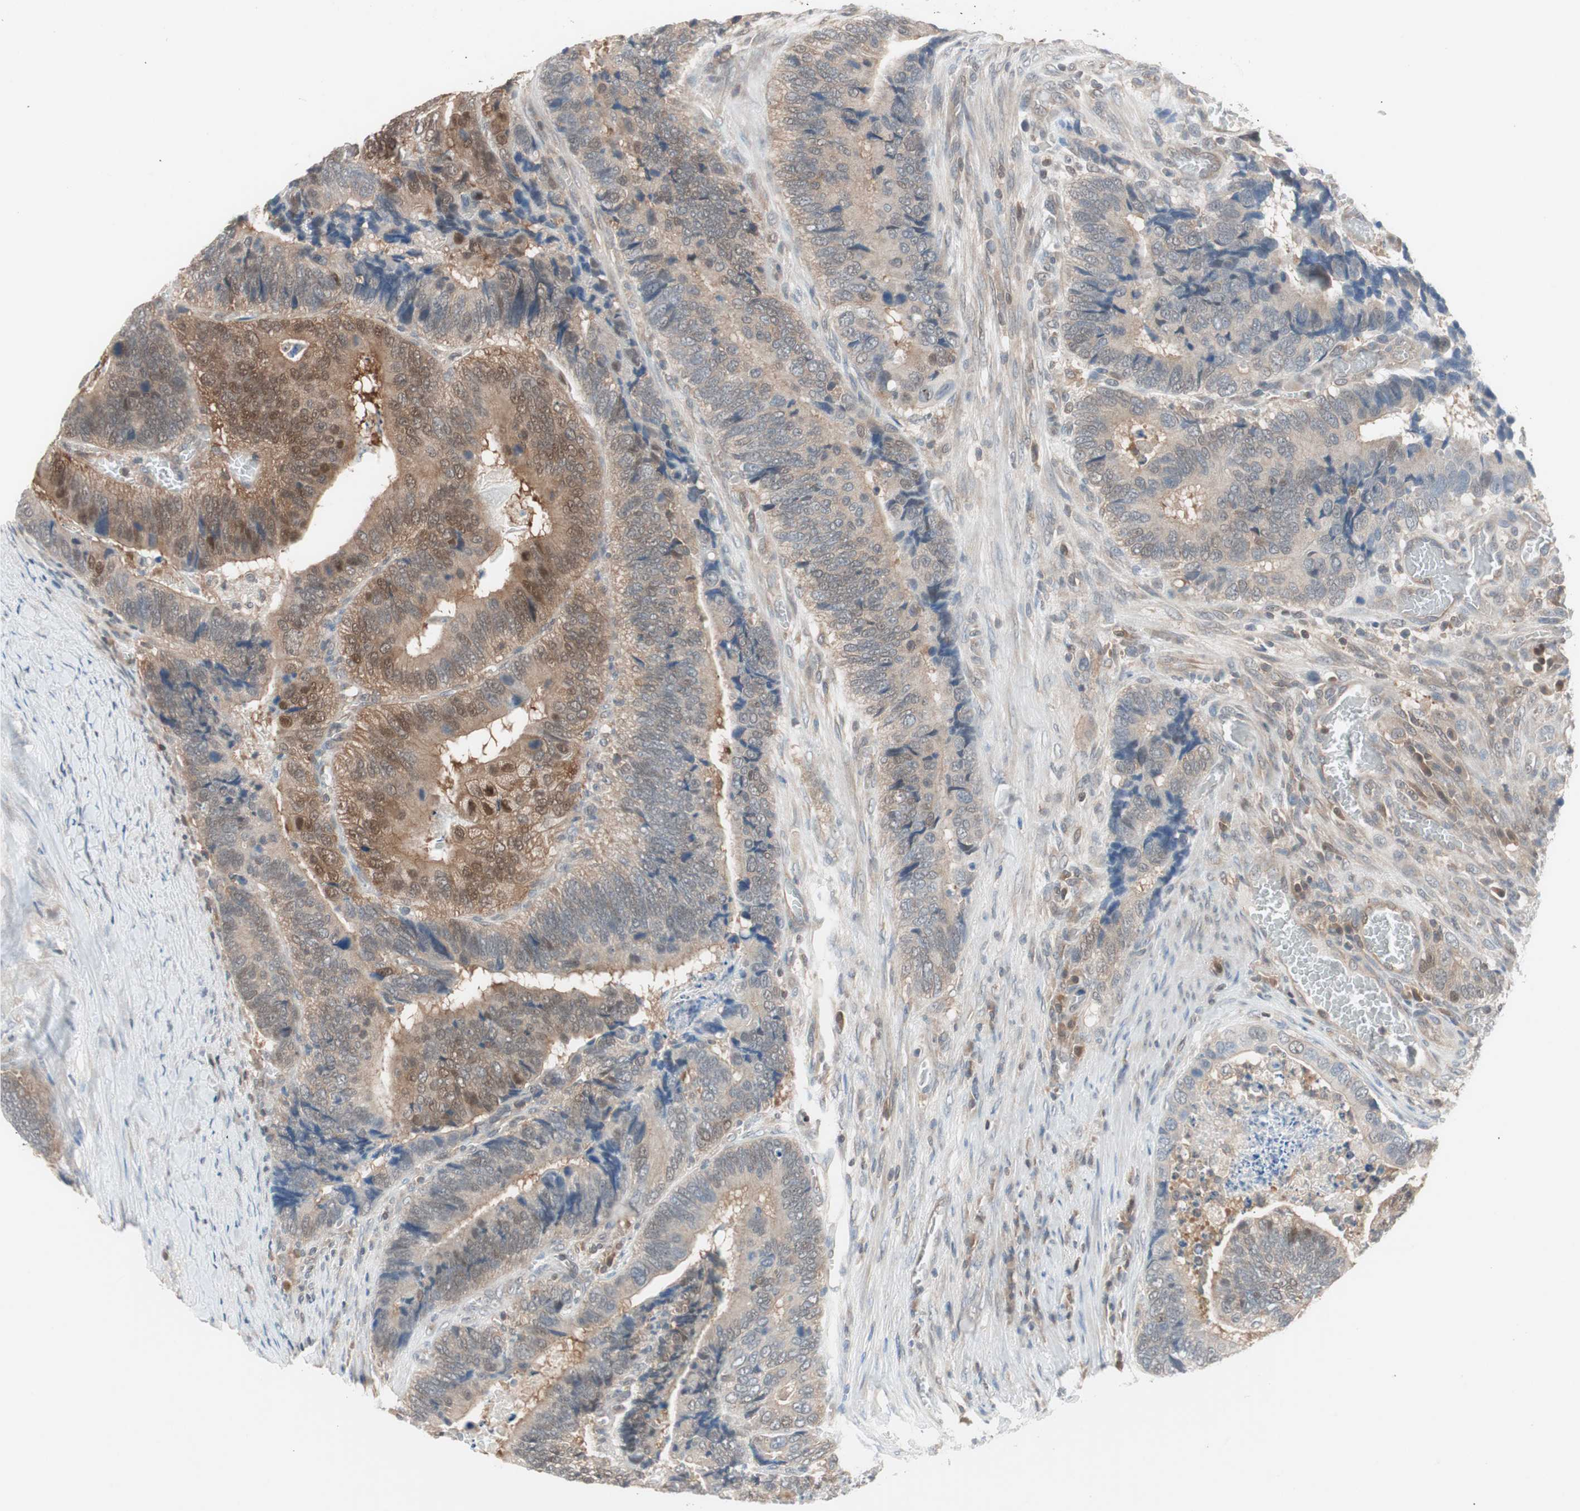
{"staining": {"intensity": "moderate", "quantity": "25%-75%", "location": "cytoplasmic/membranous"}, "tissue": "colorectal cancer", "cell_type": "Tumor cells", "image_type": "cancer", "snomed": [{"axis": "morphology", "description": "Adenocarcinoma, NOS"}, {"axis": "topography", "description": "Colon"}], "caption": "An image of human colorectal cancer (adenocarcinoma) stained for a protein demonstrates moderate cytoplasmic/membranous brown staining in tumor cells. (Stains: DAB (3,3'-diaminobenzidine) in brown, nuclei in blue, Microscopy: brightfield microscopy at high magnification).", "gene": "GALT", "patient": {"sex": "male", "age": 72}}